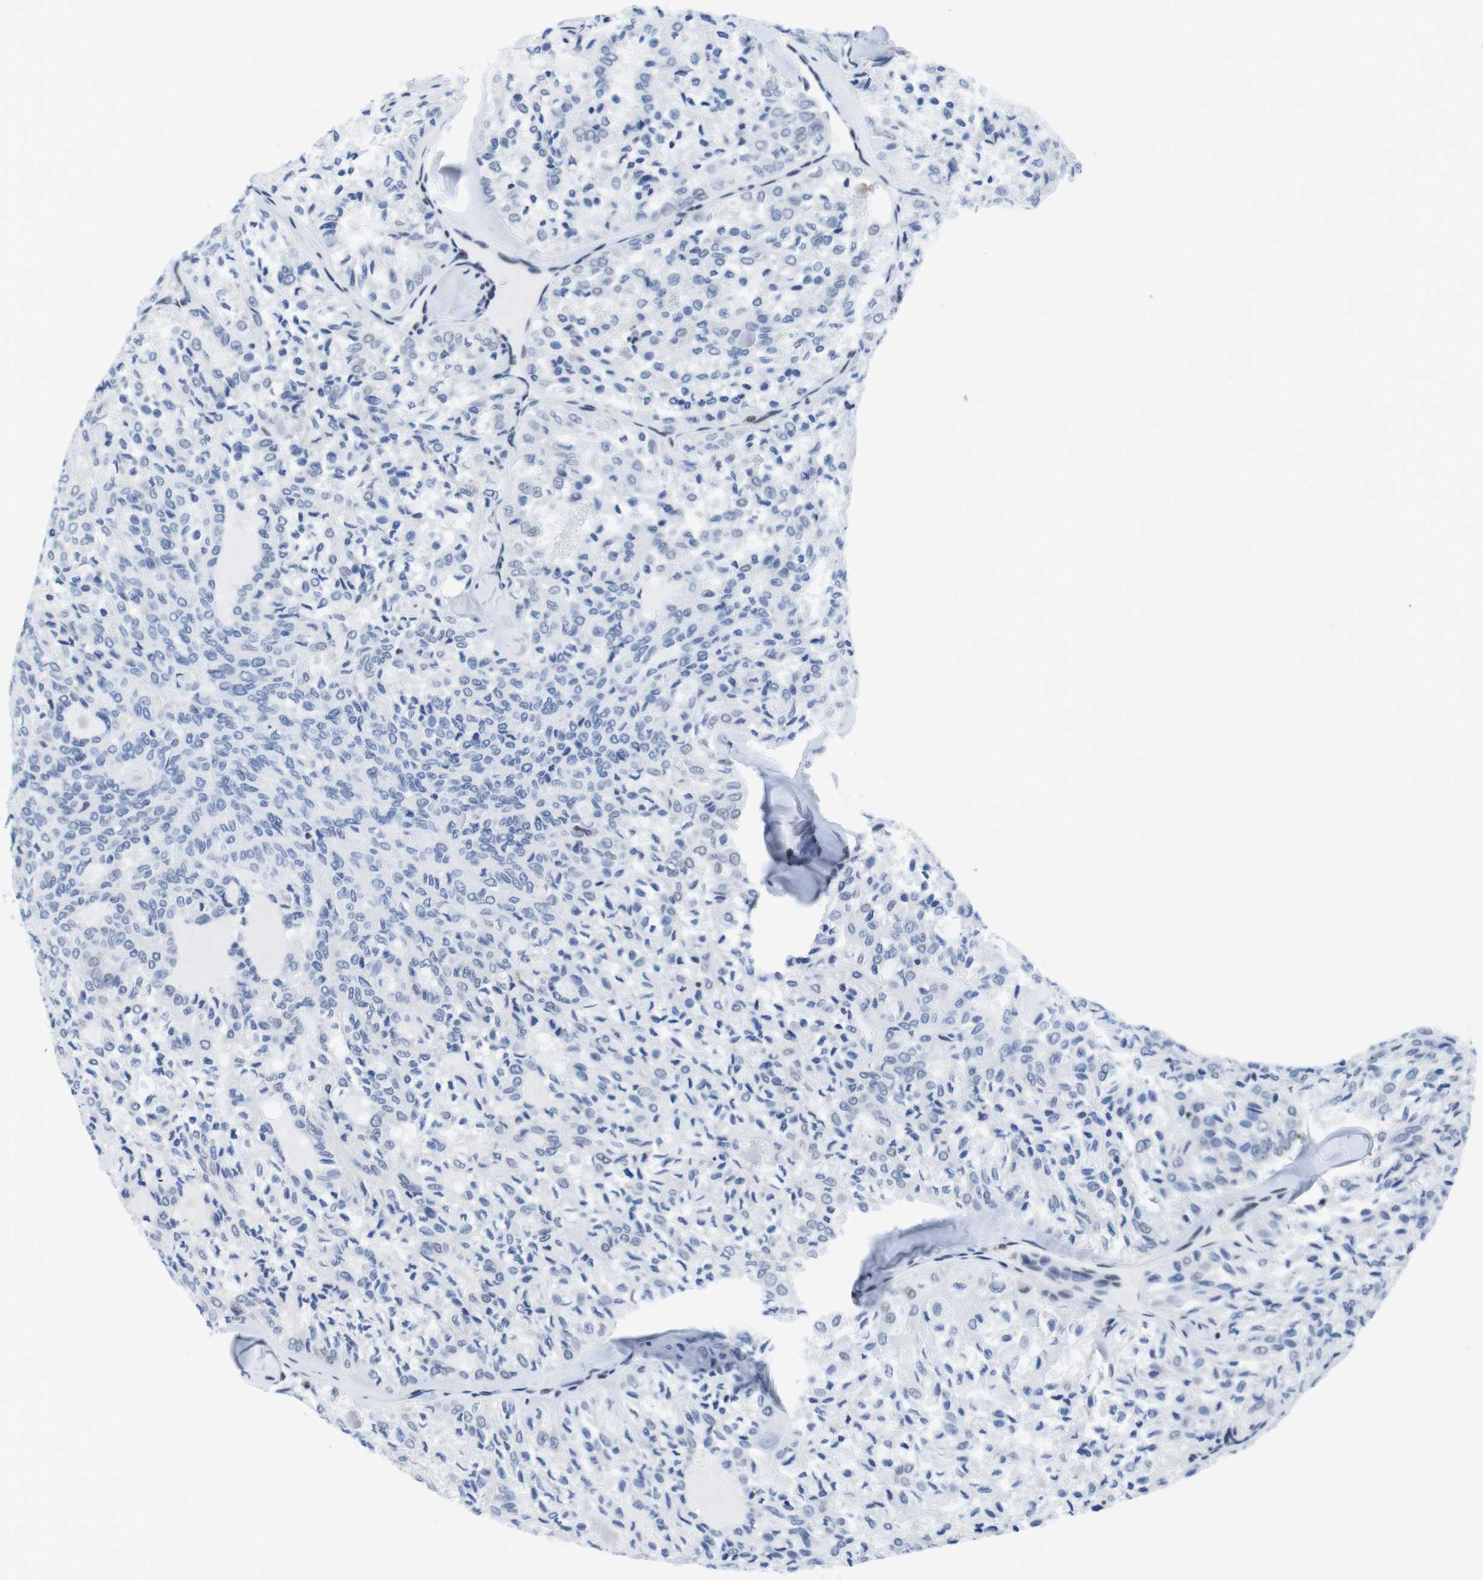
{"staining": {"intensity": "weak", "quantity": "<25%", "location": "nuclear"}, "tissue": "thyroid cancer", "cell_type": "Tumor cells", "image_type": "cancer", "snomed": [{"axis": "morphology", "description": "Follicular adenoma carcinoma, NOS"}, {"axis": "topography", "description": "Thyroid gland"}], "caption": "Immunohistochemistry of human thyroid cancer (follicular adenoma carcinoma) displays no expression in tumor cells.", "gene": "IFI16", "patient": {"sex": "male", "age": 75}}